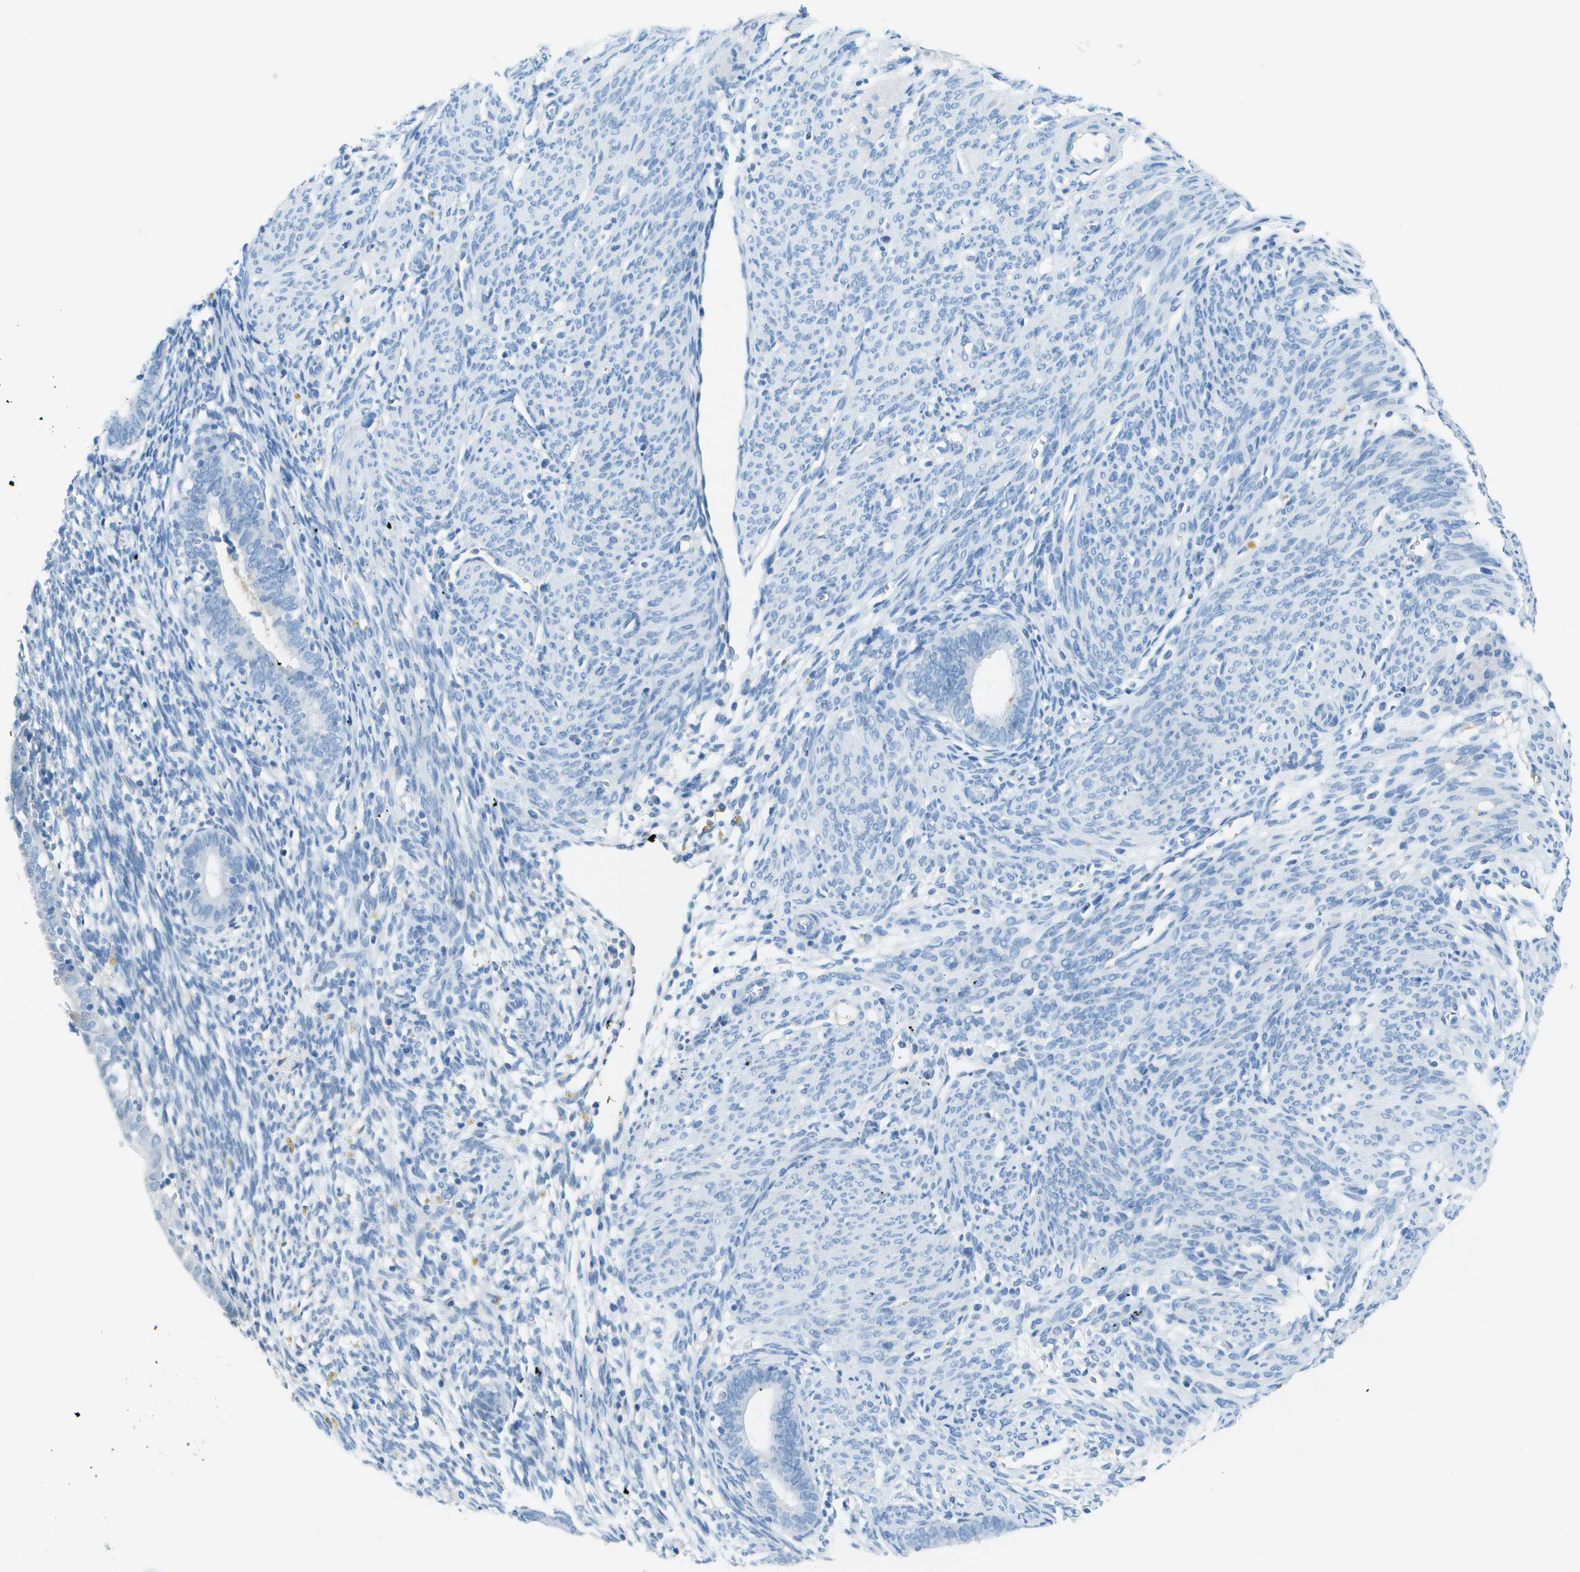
{"staining": {"intensity": "negative", "quantity": "none", "location": "none"}, "tissue": "endometrium", "cell_type": "Cells in endometrial stroma", "image_type": "normal", "snomed": [{"axis": "morphology", "description": "Normal tissue, NOS"}, {"axis": "morphology", "description": "Adenocarcinoma, NOS"}, {"axis": "topography", "description": "Endometrium"}, {"axis": "topography", "description": "Ovary"}], "caption": "High magnification brightfield microscopy of unremarkable endometrium stained with DAB (3,3'-diaminobenzidine) (brown) and counterstained with hematoxylin (blue): cells in endometrial stroma show no significant positivity. (Brightfield microscopy of DAB (3,3'-diaminobenzidine) immunohistochemistry at high magnification).", "gene": "C1S", "patient": {"sex": "female", "age": 68}}